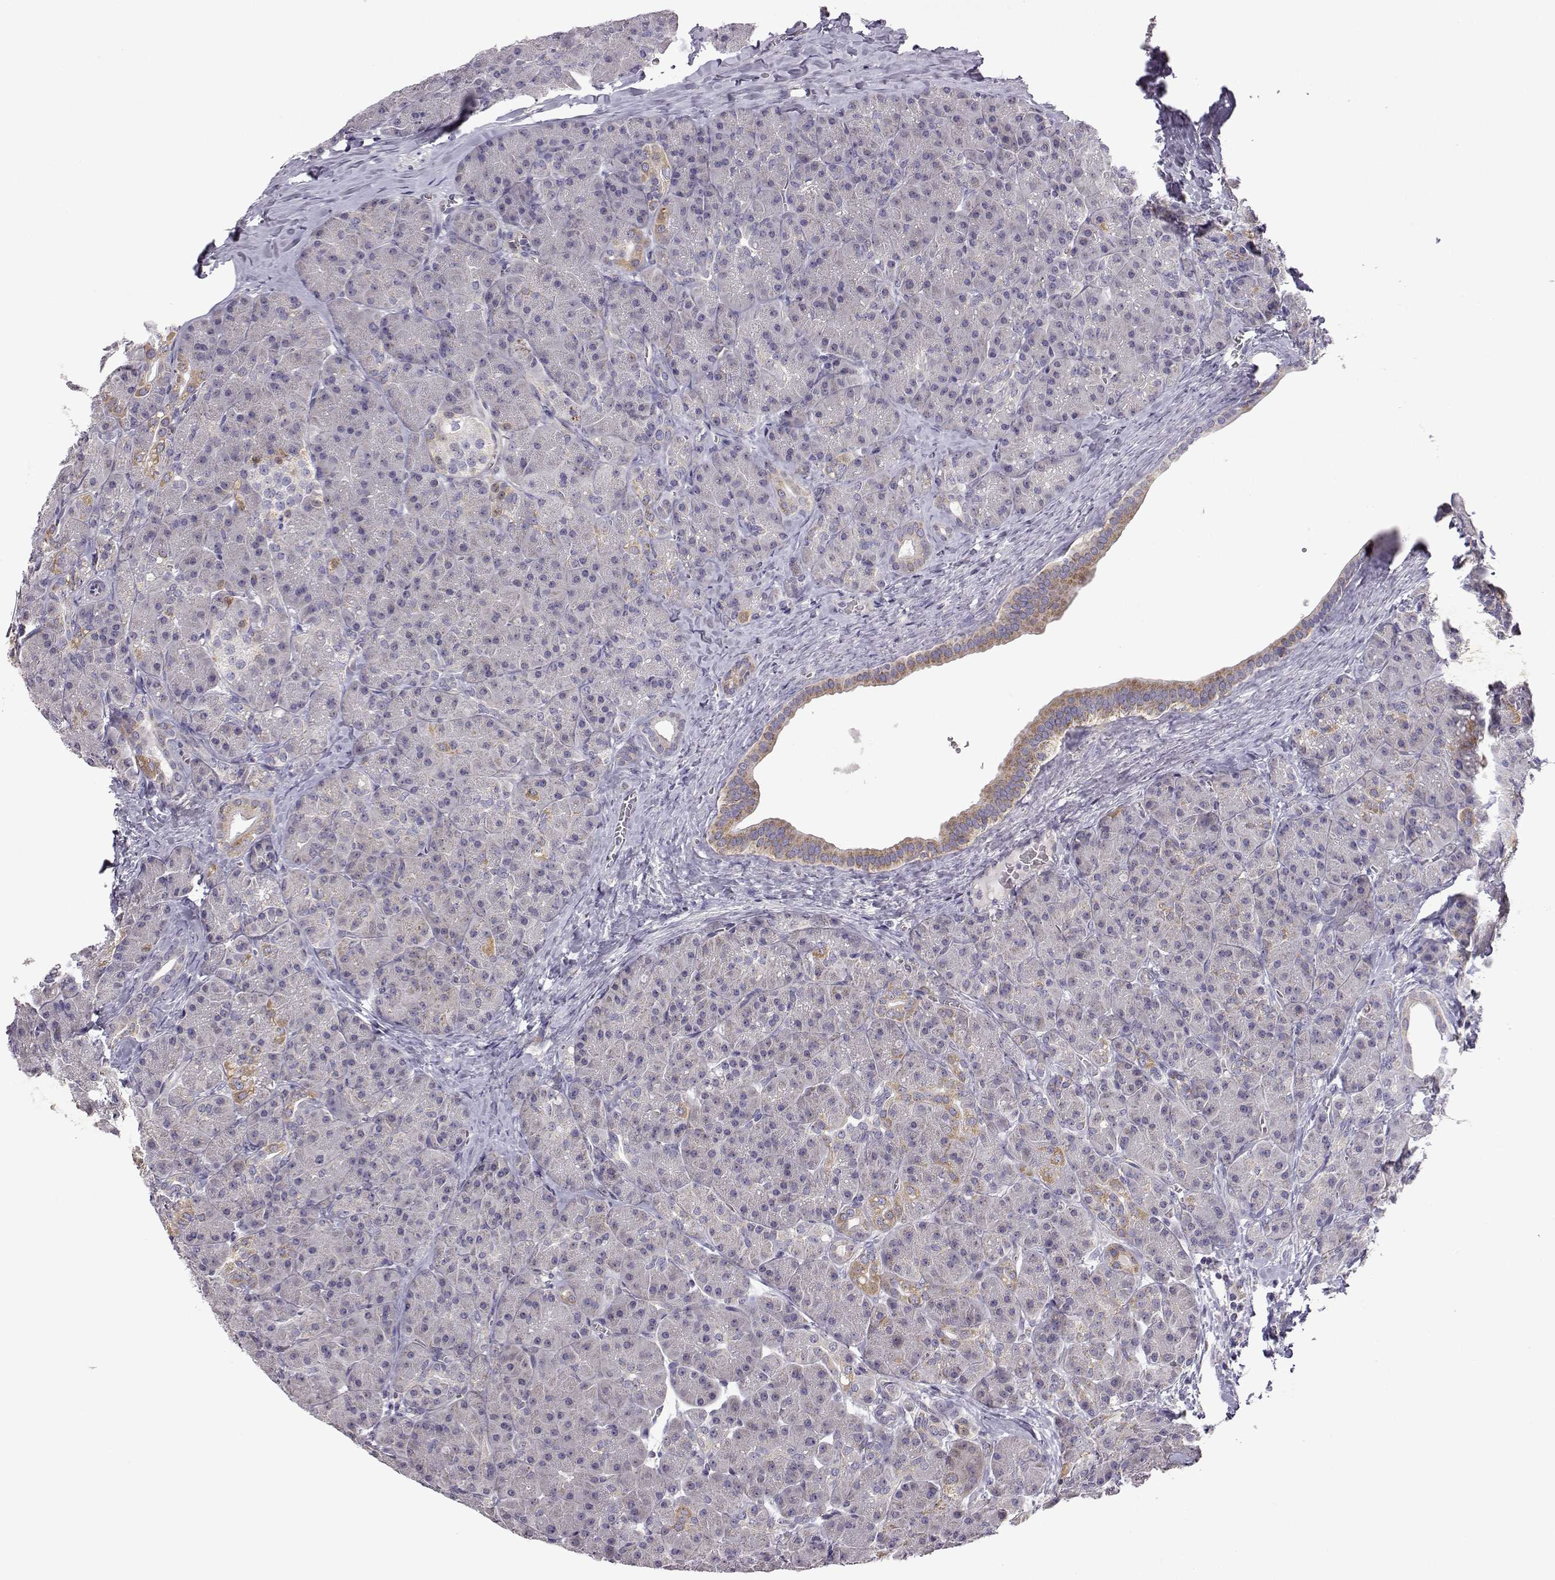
{"staining": {"intensity": "weak", "quantity": "<25%", "location": "cytoplasmic/membranous"}, "tissue": "pancreas", "cell_type": "Exocrine glandular cells", "image_type": "normal", "snomed": [{"axis": "morphology", "description": "Normal tissue, NOS"}, {"axis": "topography", "description": "Pancreas"}], "caption": "A high-resolution micrograph shows IHC staining of normal pancreas, which demonstrates no significant staining in exocrine glandular cells.", "gene": "DDC", "patient": {"sex": "male", "age": 57}}